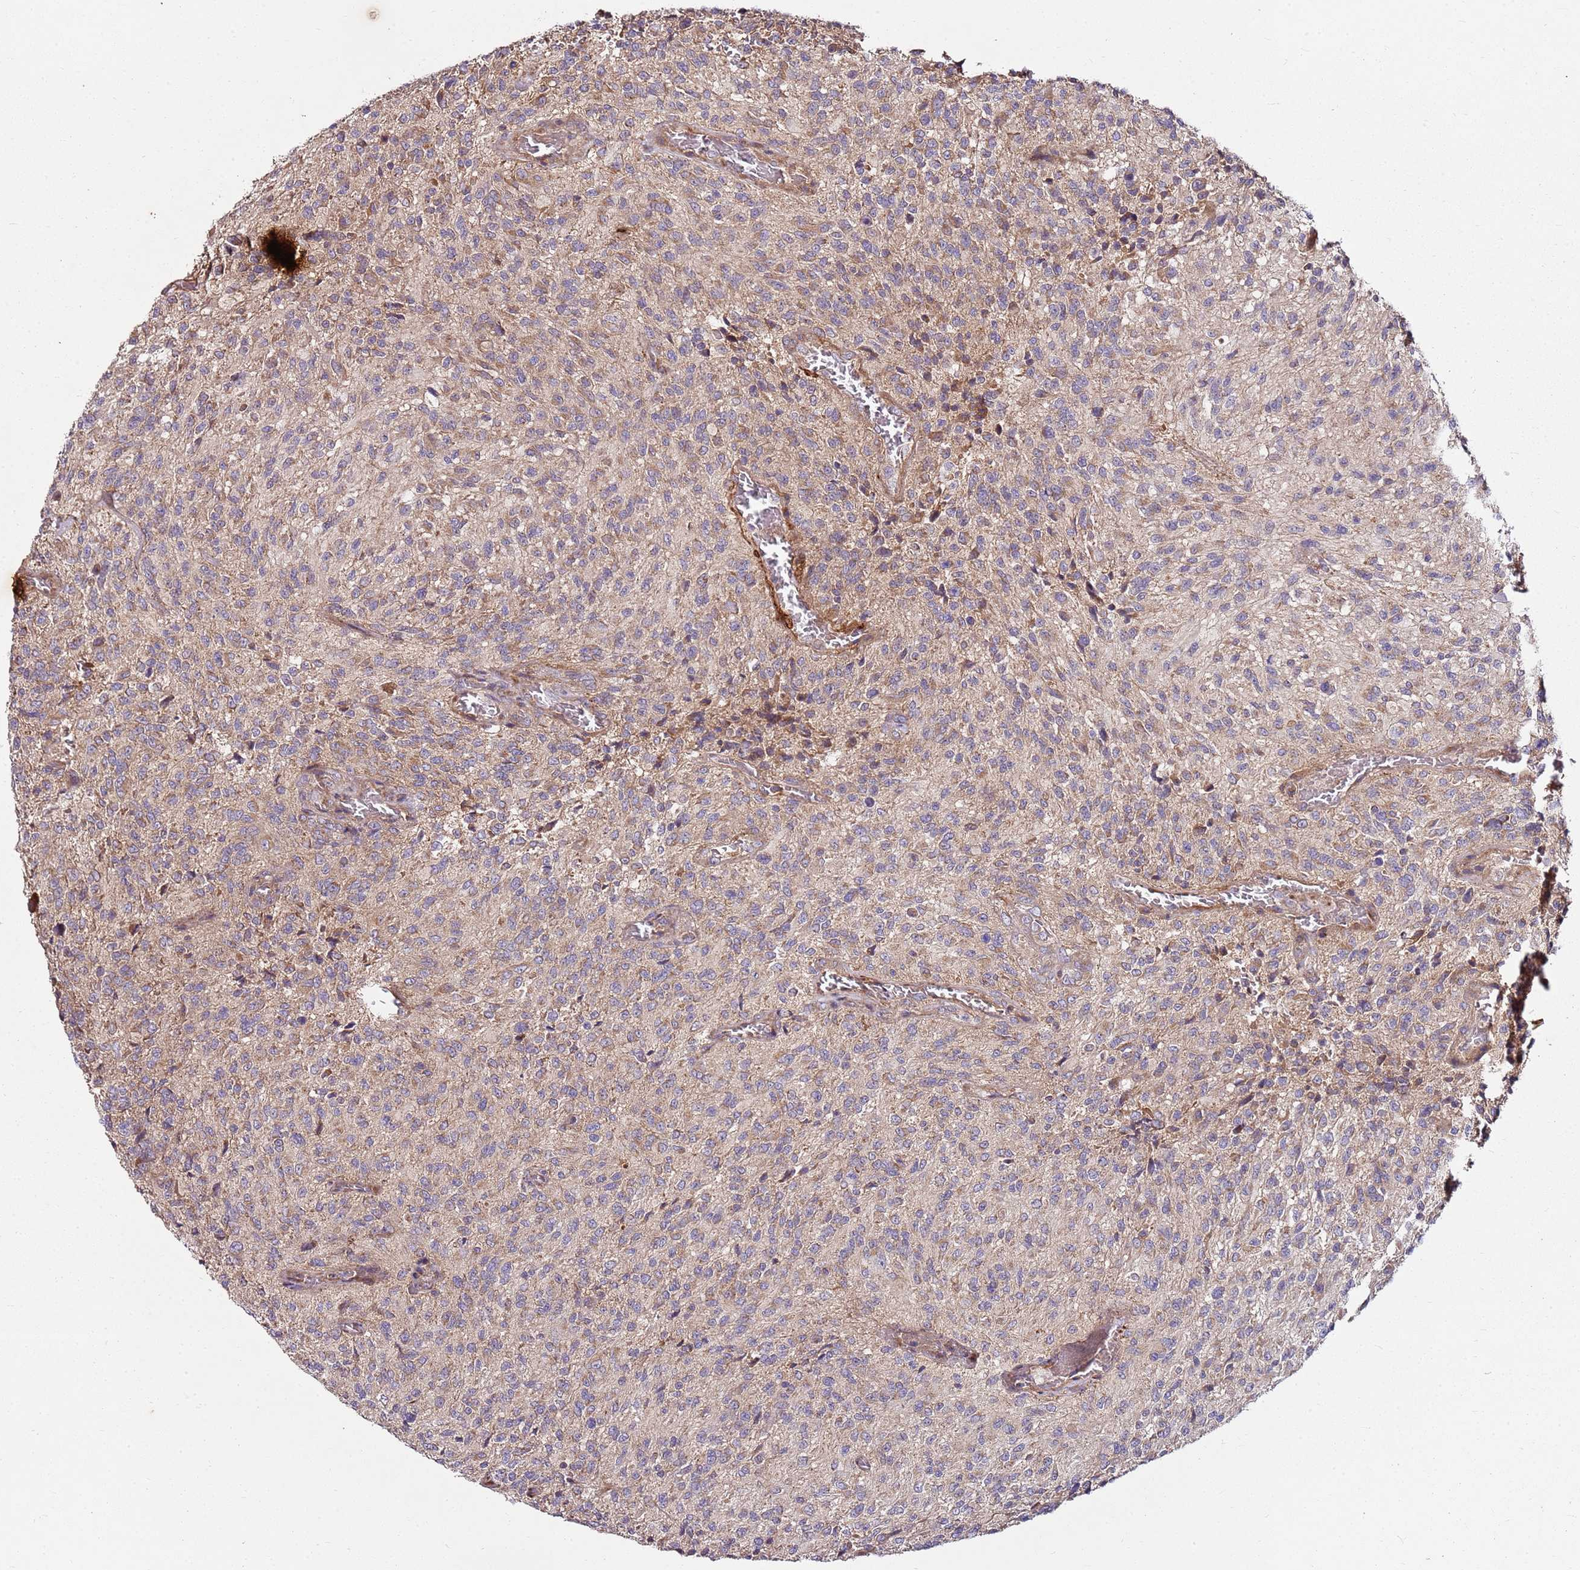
{"staining": {"intensity": "weak", "quantity": "25%-75%", "location": "cytoplasmic/membranous"}, "tissue": "glioma", "cell_type": "Tumor cells", "image_type": "cancer", "snomed": [{"axis": "morphology", "description": "Normal tissue, NOS"}, {"axis": "morphology", "description": "Glioma, malignant, High grade"}, {"axis": "topography", "description": "Cerebral cortex"}], "caption": "High-grade glioma (malignant) stained with a brown dye shows weak cytoplasmic/membranous positive staining in about 25%-75% of tumor cells.", "gene": "KRTAP21-3", "patient": {"sex": "male", "age": 56}}